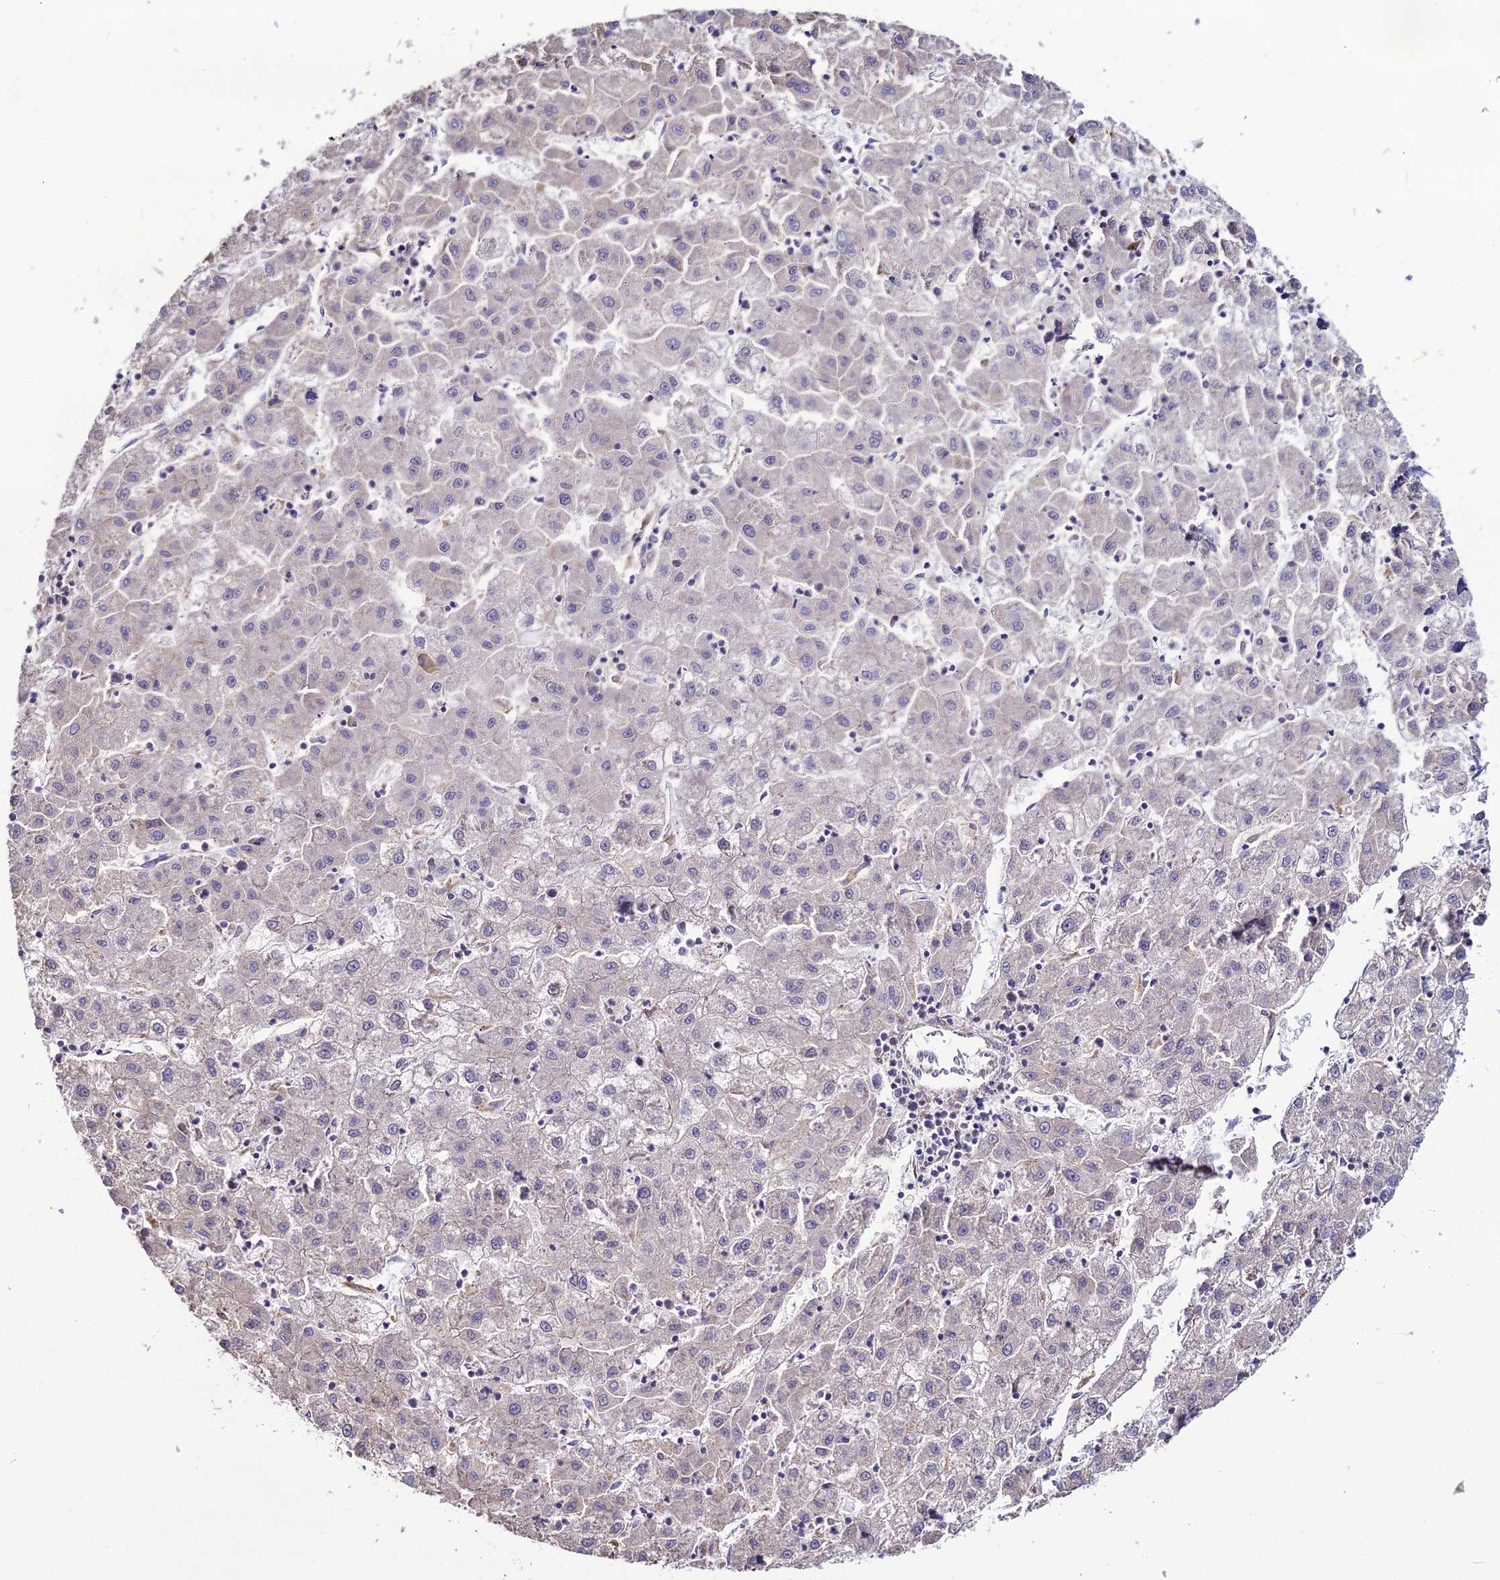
{"staining": {"intensity": "negative", "quantity": "none", "location": "none"}, "tissue": "liver cancer", "cell_type": "Tumor cells", "image_type": "cancer", "snomed": [{"axis": "morphology", "description": "Carcinoma, Hepatocellular, NOS"}, {"axis": "topography", "description": "Liver"}], "caption": "Immunohistochemistry (IHC) image of liver cancer (hepatocellular carcinoma) stained for a protein (brown), which reveals no expression in tumor cells.", "gene": "TROAP", "patient": {"sex": "male", "age": 72}}